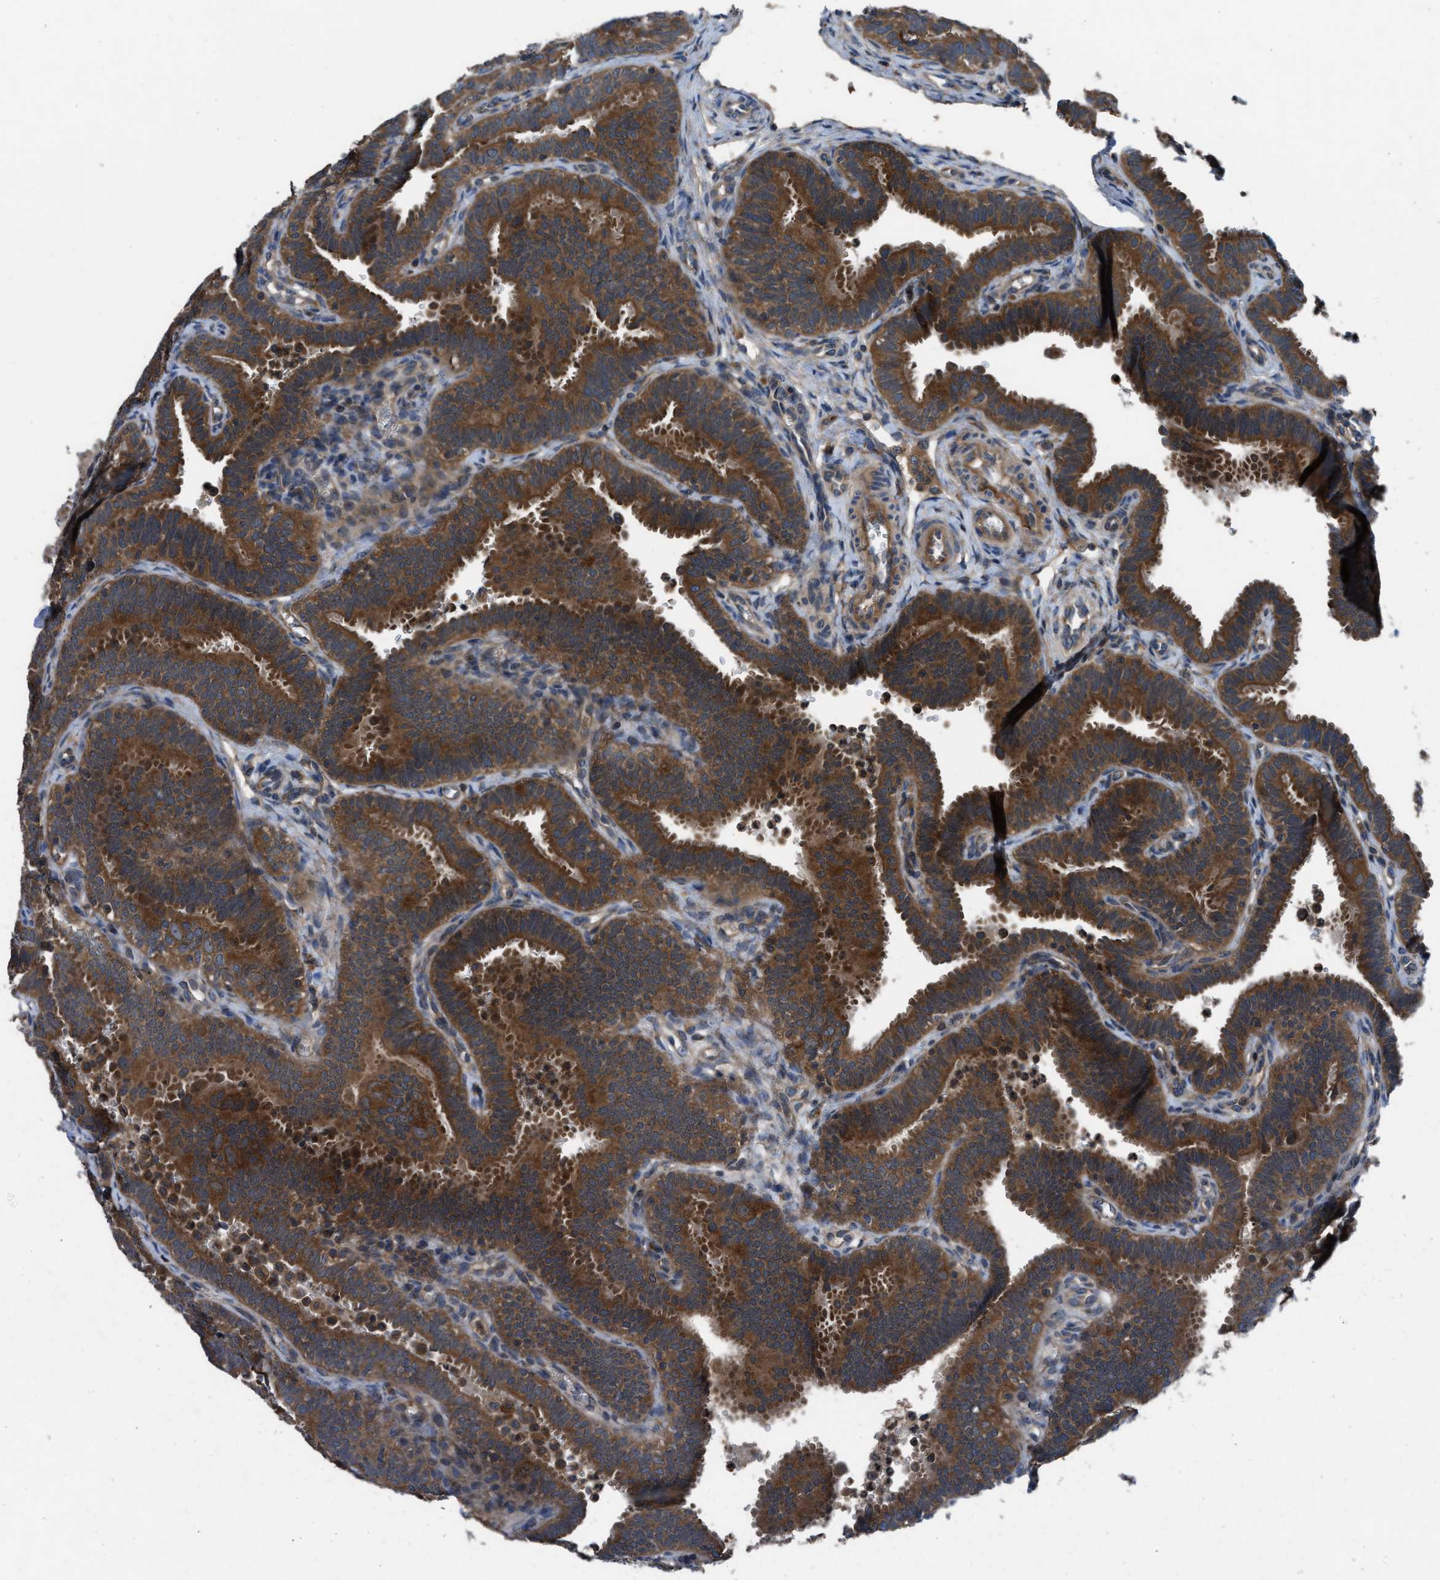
{"staining": {"intensity": "strong", "quantity": ">75%", "location": "cytoplasmic/membranous"}, "tissue": "fallopian tube", "cell_type": "Glandular cells", "image_type": "normal", "snomed": [{"axis": "morphology", "description": "Normal tissue, NOS"}, {"axis": "topography", "description": "Fallopian tube"}, {"axis": "topography", "description": "Placenta"}], "caption": "Glandular cells exhibit high levels of strong cytoplasmic/membranous staining in about >75% of cells in unremarkable human fallopian tube.", "gene": "USP25", "patient": {"sex": "female", "age": 34}}